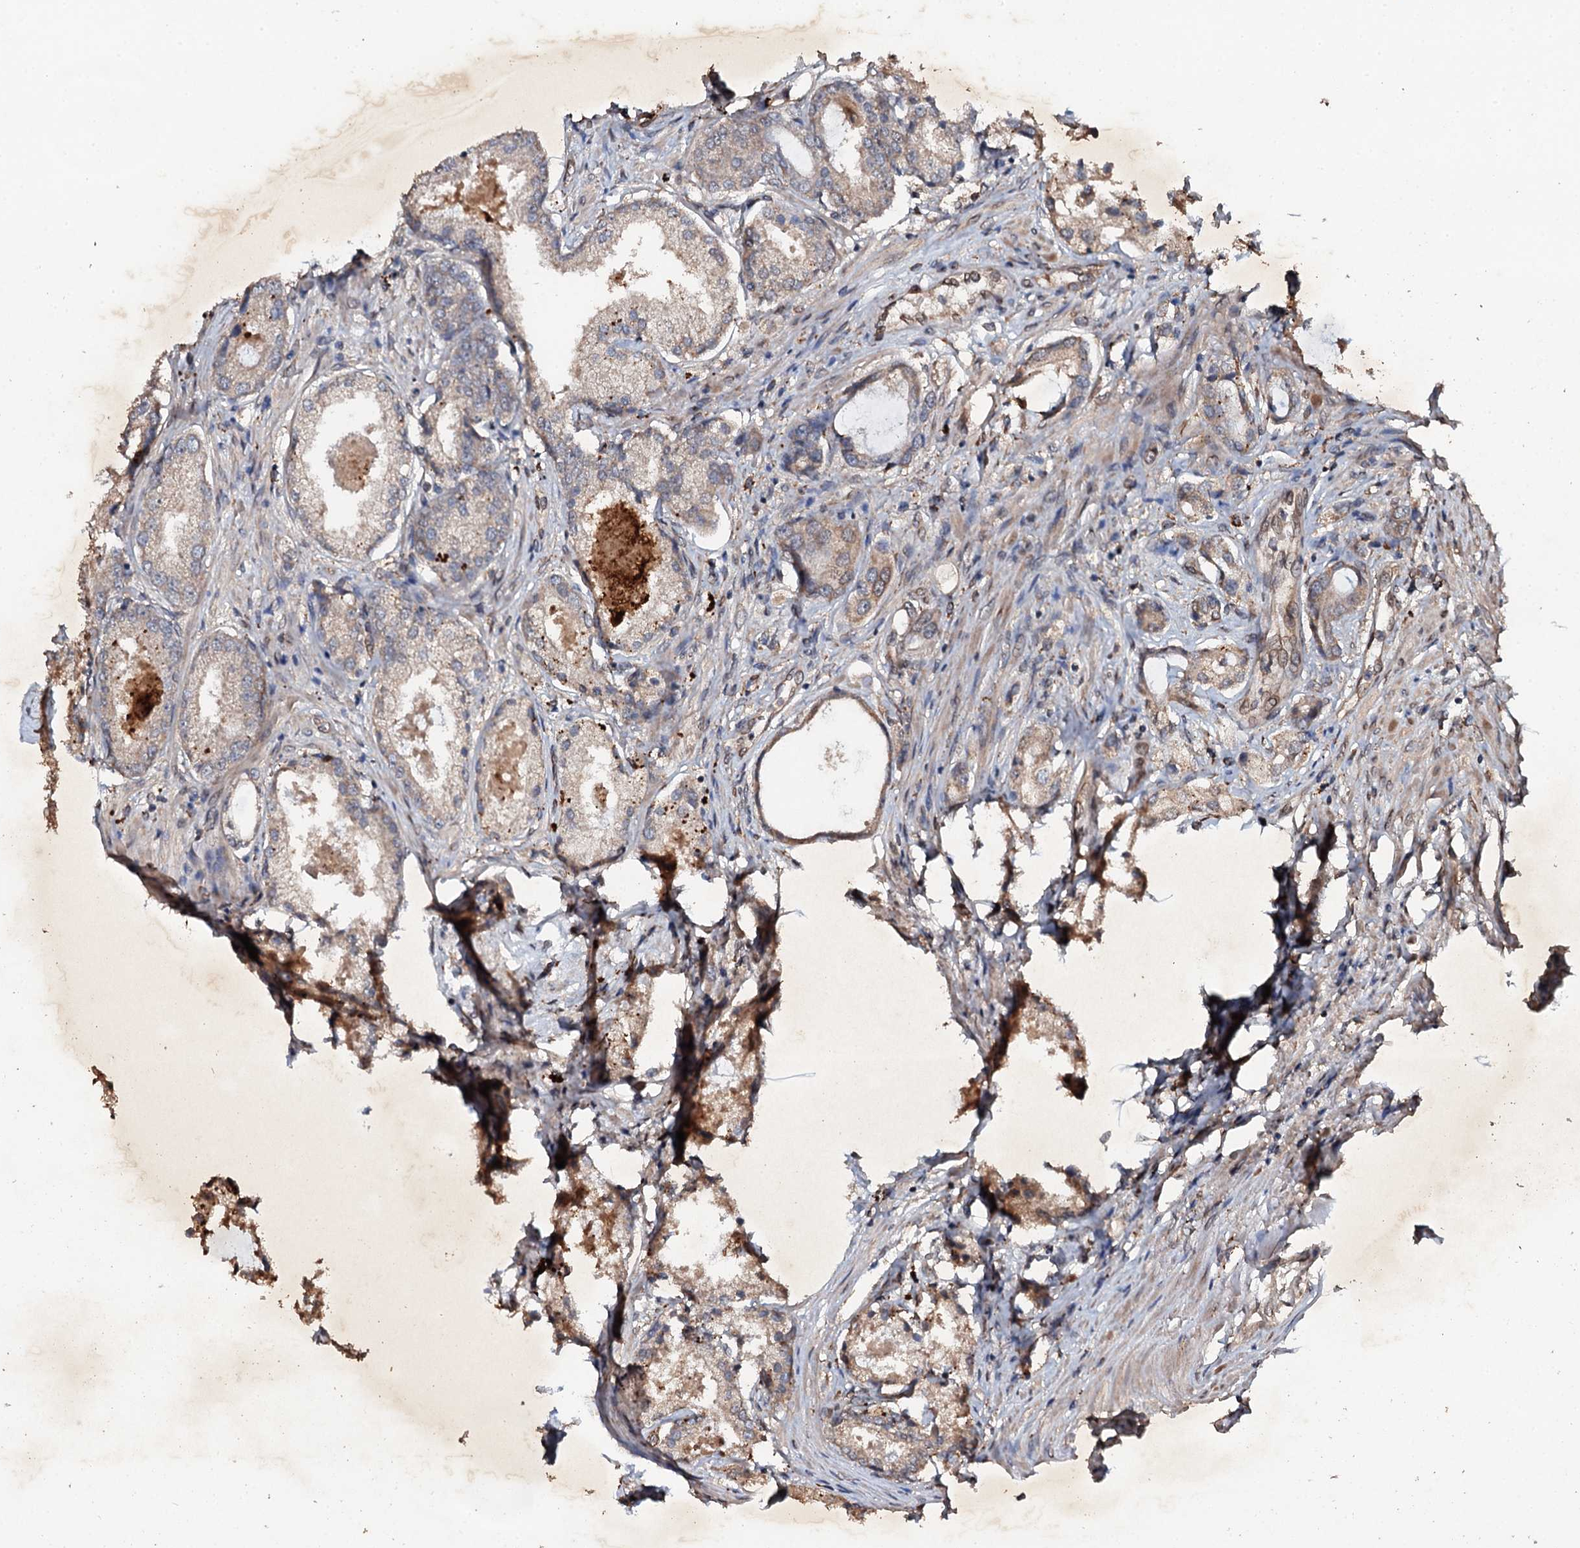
{"staining": {"intensity": "weak", "quantity": ">75%", "location": "cytoplasmic/membranous"}, "tissue": "prostate cancer", "cell_type": "Tumor cells", "image_type": "cancer", "snomed": [{"axis": "morphology", "description": "Adenocarcinoma, Low grade"}, {"axis": "topography", "description": "Prostate"}], "caption": "High-power microscopy captured an IHC image of prostate cancer (low-grade adenocarcinoma), revealing weak cytoplasmic/membranous positivity in approximately >75% of tumor cells. Immunohistochemistry stains the protein of interest in brown and the nuclei are stained blue.", "gene": "ADAMTS10", "patient": {"sex": "male", "age": 68}}